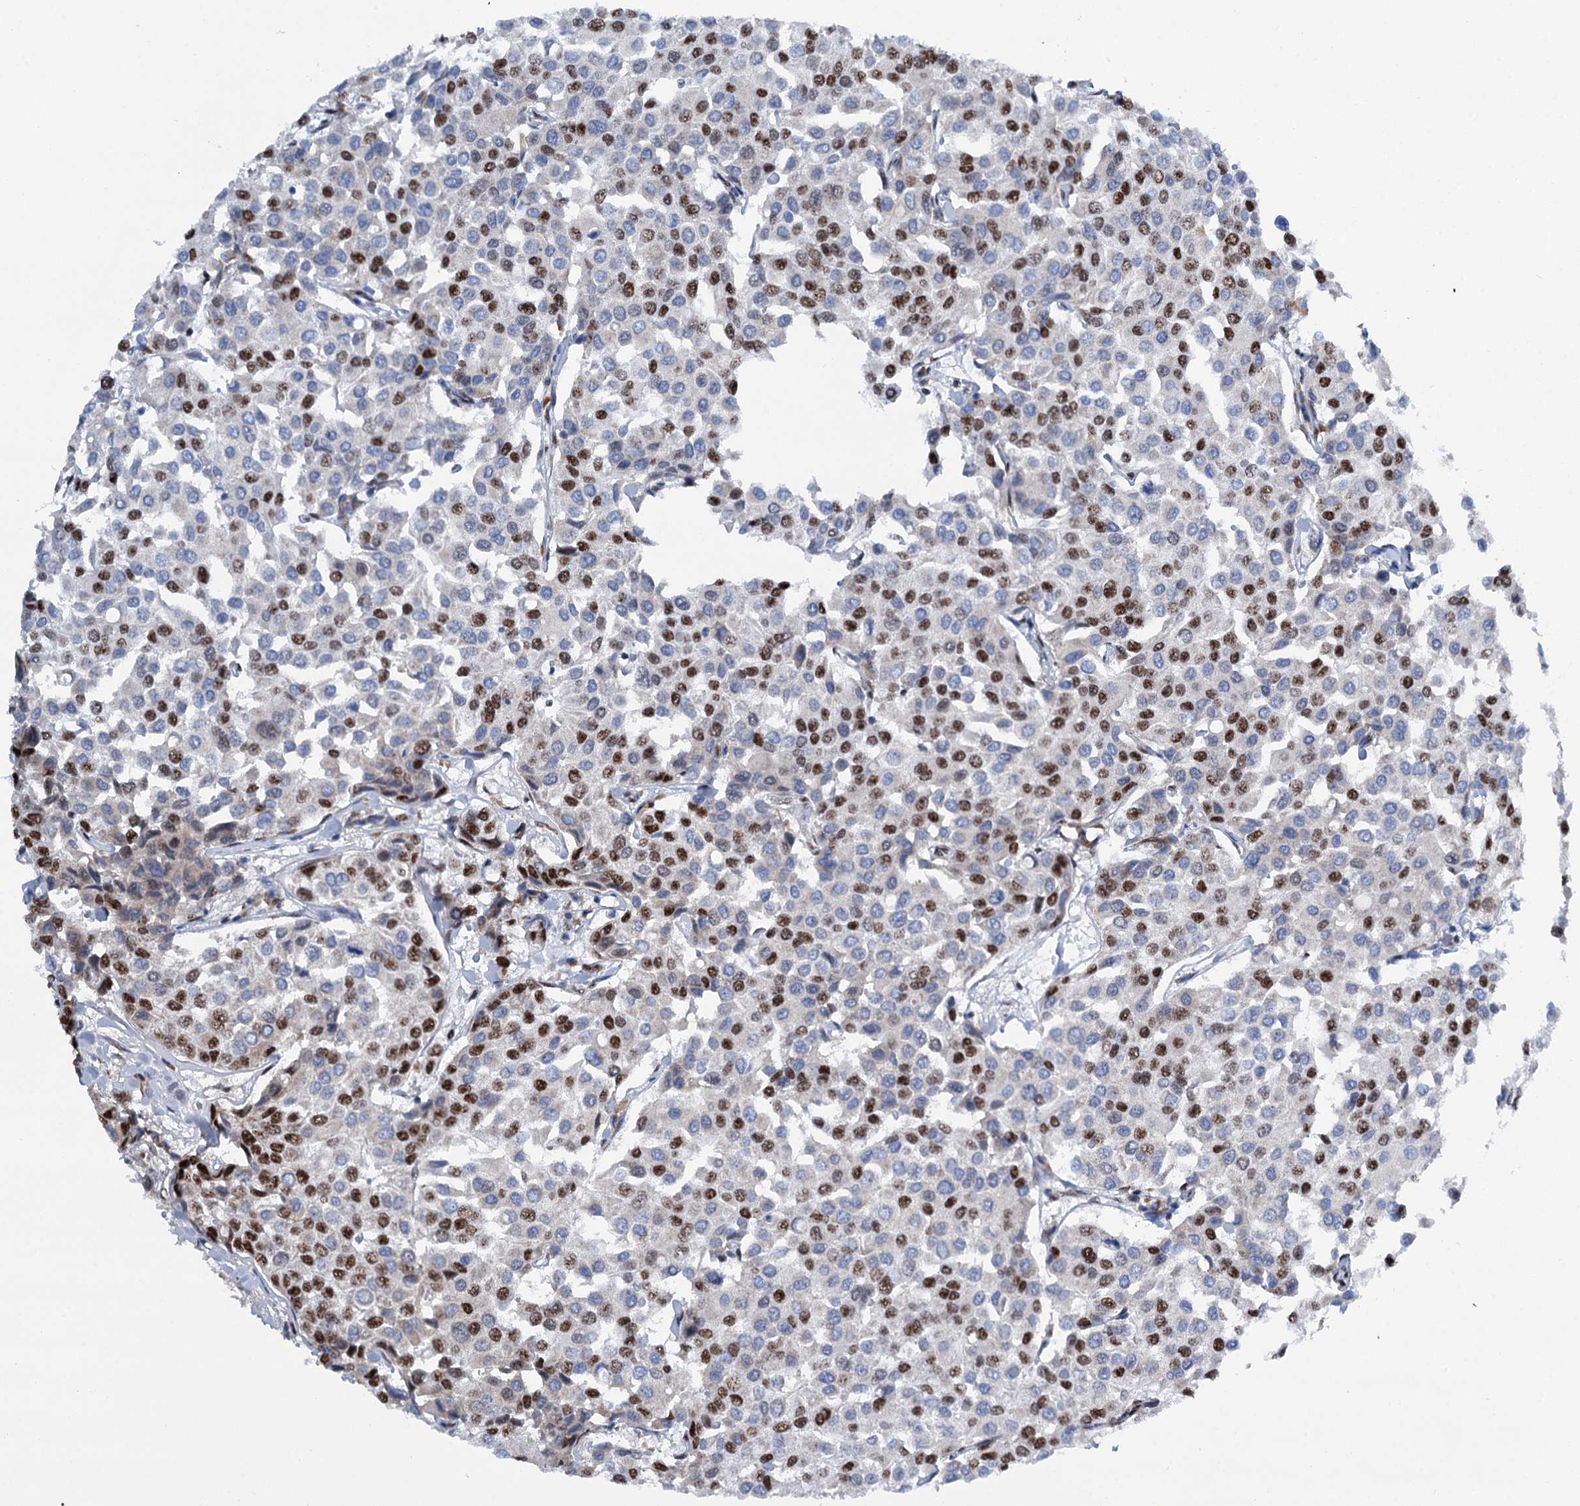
{"staining": {"intensity": "strong", "quantity": "25%-75%", "location": "nuclear"}, "tissue": "breast cancer", "cell_type": "Tumor cells", "image_type": "cancer", "snomed": [{"axis": "morphology", "description": "Duct carcinoma"}, {"axis": "topography", "description": "Breast"}], "caption": "This is an image of immunohistochemistry (IHC) staining of infiltrating ductal carcinoma (breast), which shows strong staining in the nuclear of tumor cells.", "gene": "SREK1", "patient": {"sex": "female", "age": 55}}